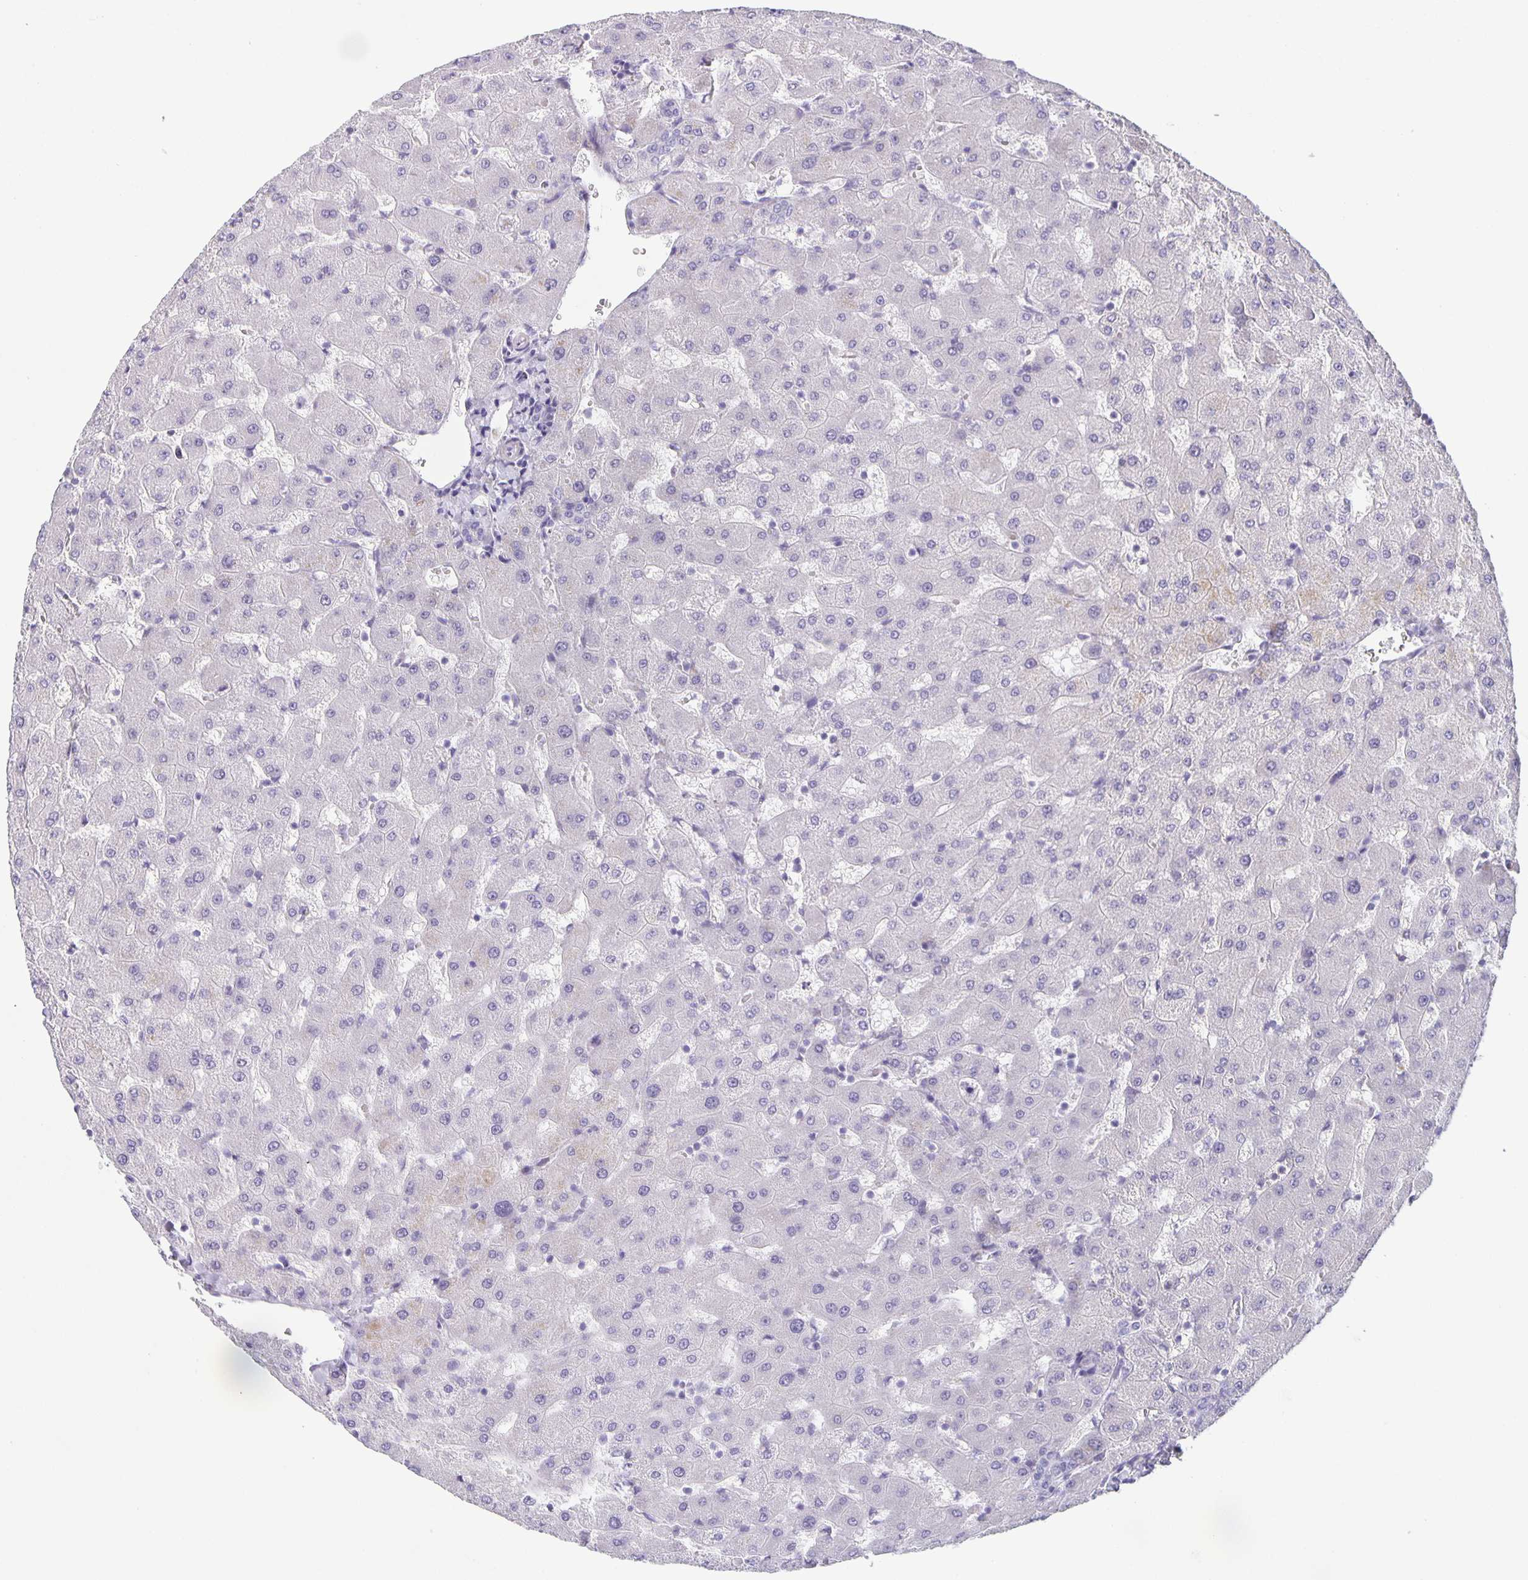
{"staining": {"intensity": "negative", "quantity": "none", "location": "none"}, "tissue": "liver", "cell_type": "Cholangiocytes", "image_type": "normal", "snomed": [{"axis": "morphology", "description": "Normal tissue, NOS"}, {"axis": "topography", "description": "Liver"}], "caption": "Immunohistochemical staining of benign human liver displays no significant expression in cholangiocytes.", "gene": "PHRF1", "patient": {"sex": "female", "age": 63}}